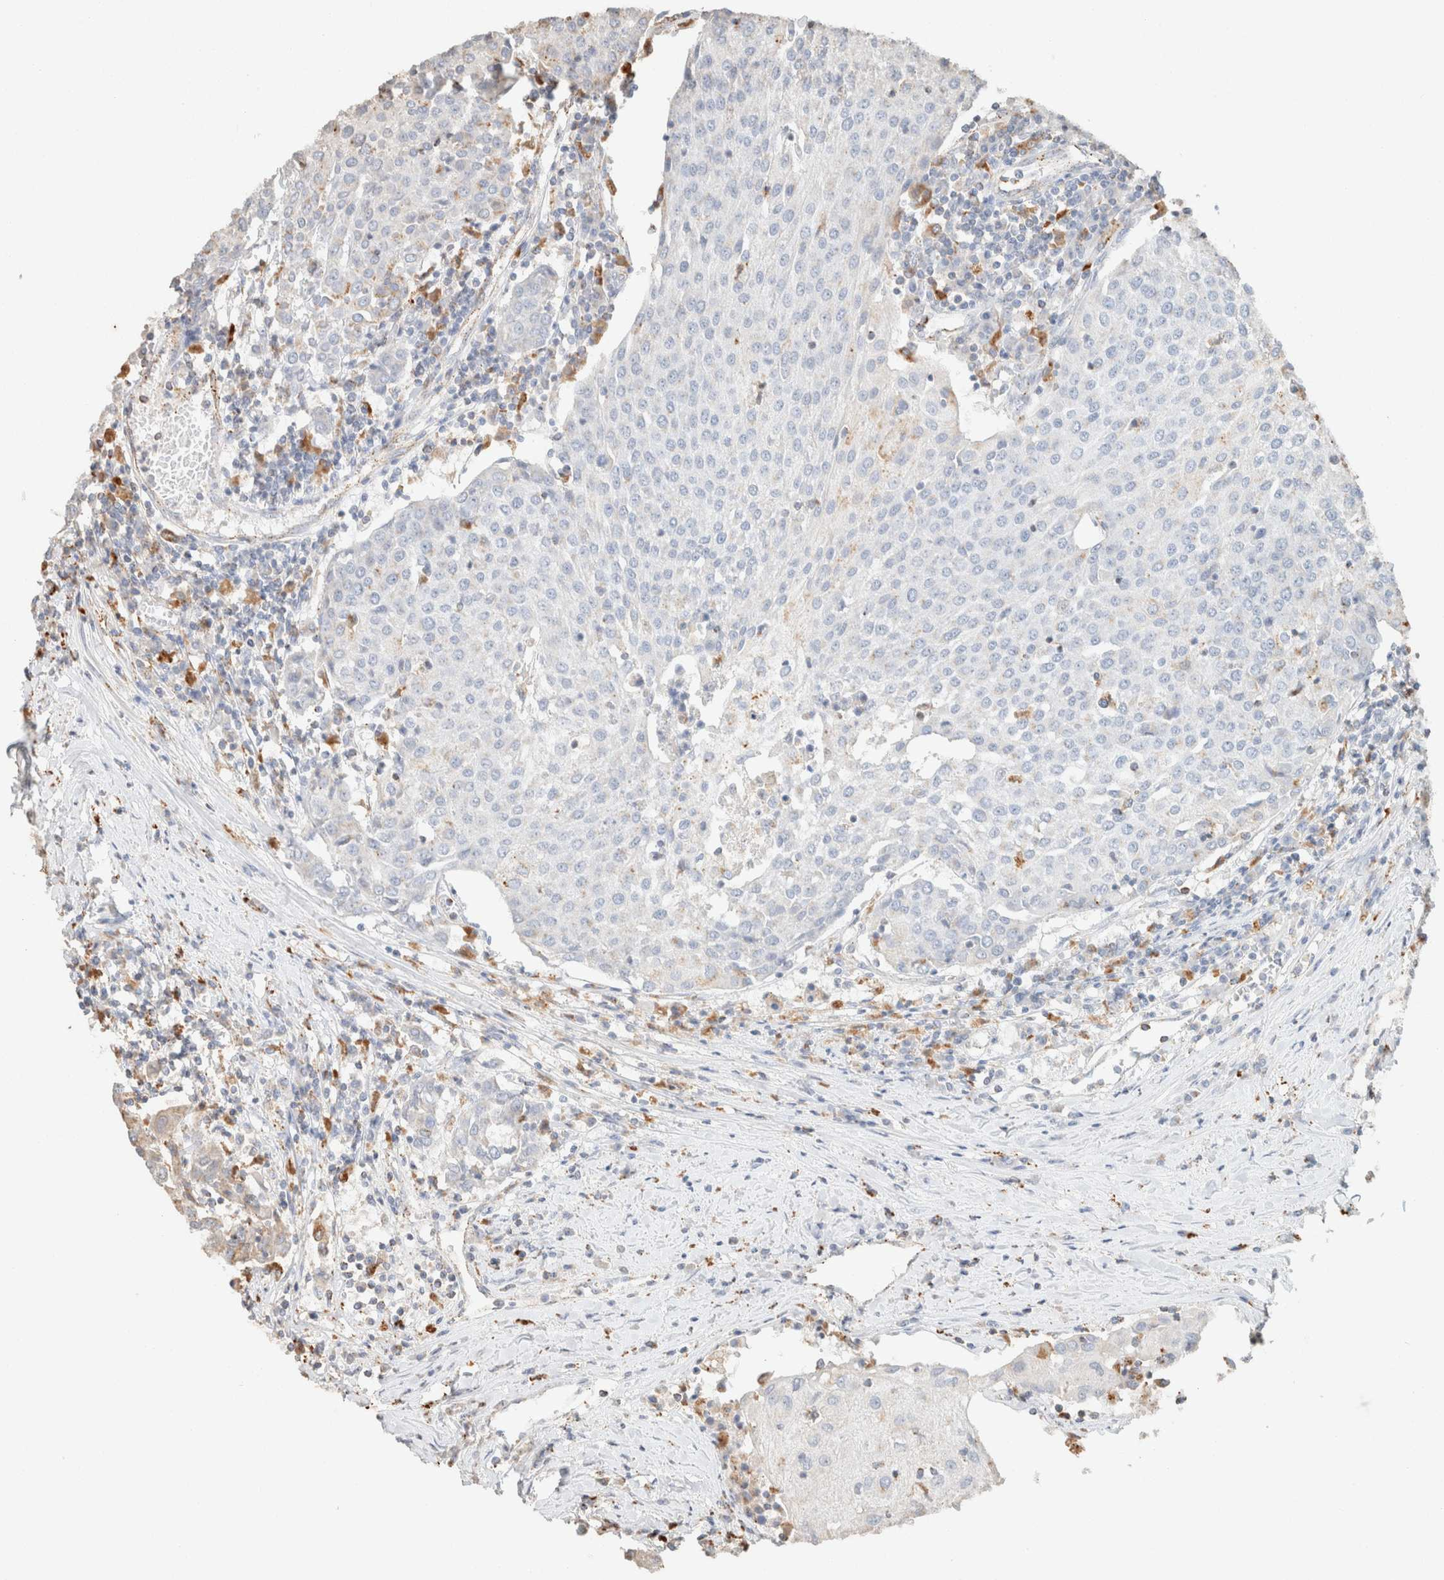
{"staining": {"intensity": "negative", "quantity": "none", "location": "none"}, "tissue": "urothelial cancer", "cell_type": "Tumor cells", "image_type": "cancer", "snomed": [{"axis": "morphology", "description": "Urothelial carcinoma, High grade"}, {"axis": "topography", "description": "Urinary bladder"}], "caption": "DAB (3,3'-diaminobenzidine) immunohistochemical staining of urothelial cancer displays no significant staining in tumor cells.", "gene": "CTSC", "patient": {"sex": "female", "age": 85}}